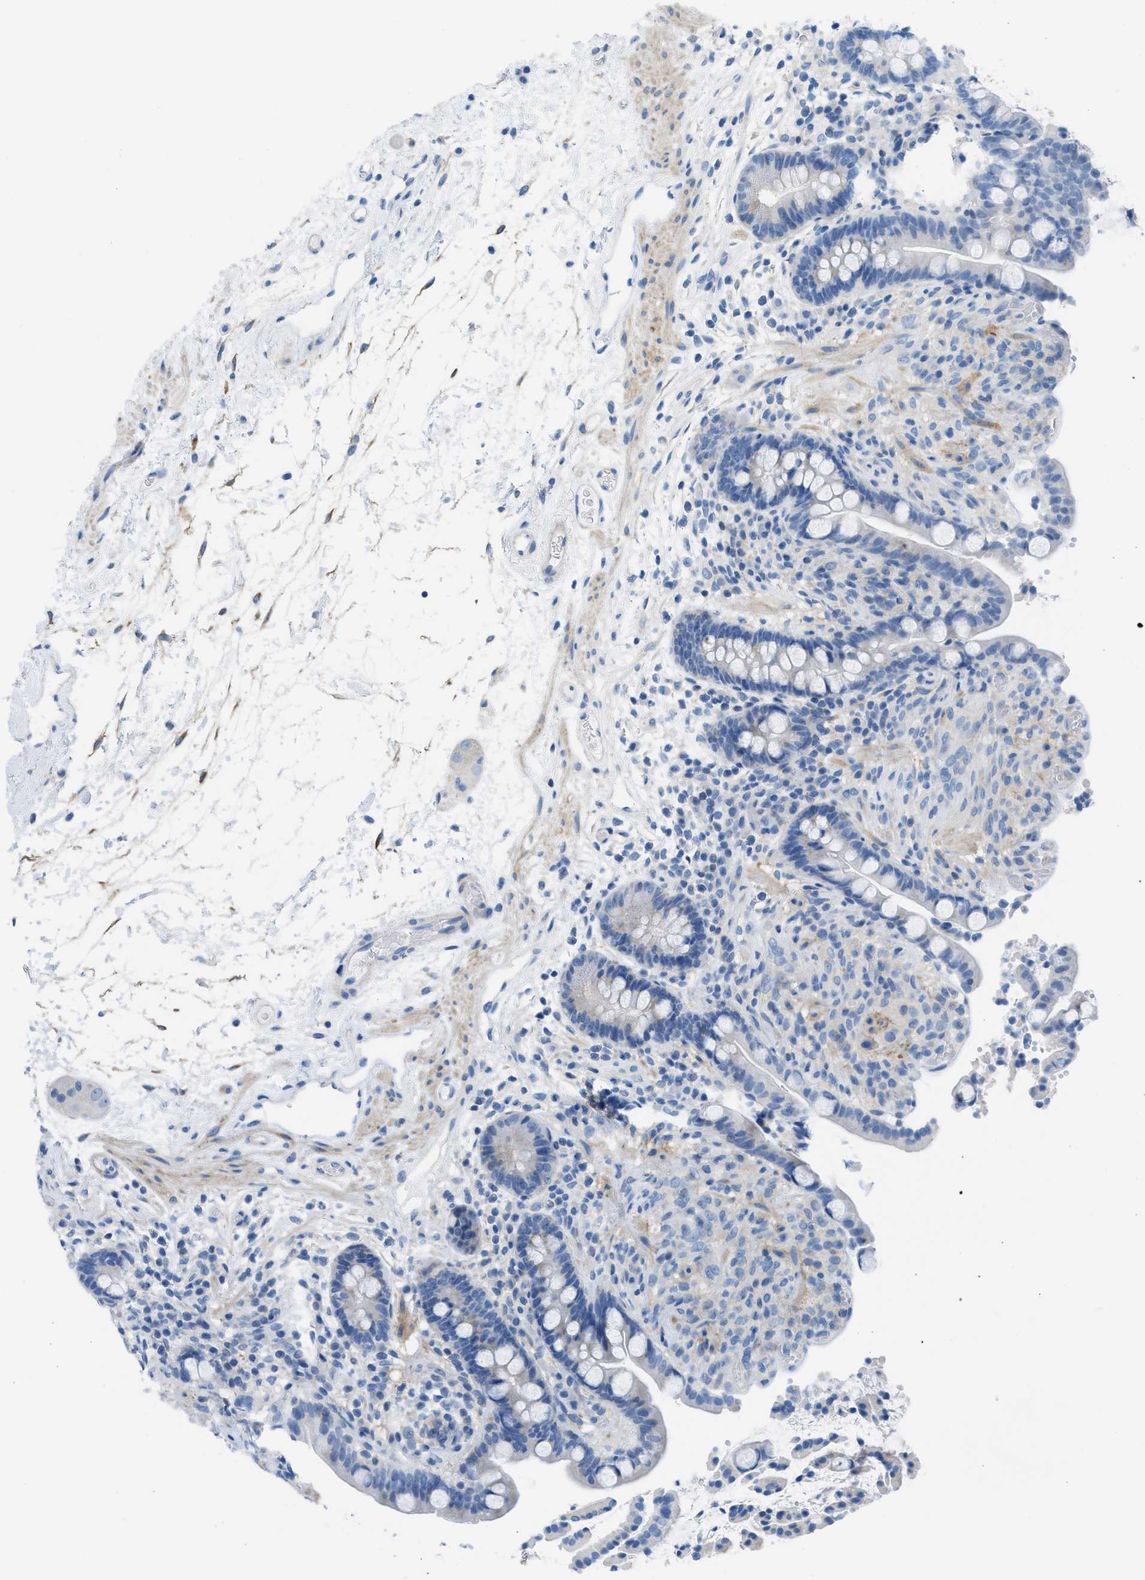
{"staining": {"intensity": "negative", "quantity": "none", "location": "none"}, "tissue": "colon", "cell_type": "Endothelial cells", "image_type": "normal", "snomed": [{"axis": "morphology", "description": "Normal tissue, NOS"}, {"axis": "topography", "description": "Colon"}], "caption": "Immunohistochemistry (IHC) photomicrograph of normal human colon stained for a protein (brown), which reveals no positivity in endothelial cells.", "gene": "ASGR1", "patient": {"sex": "male", "age": 73}}